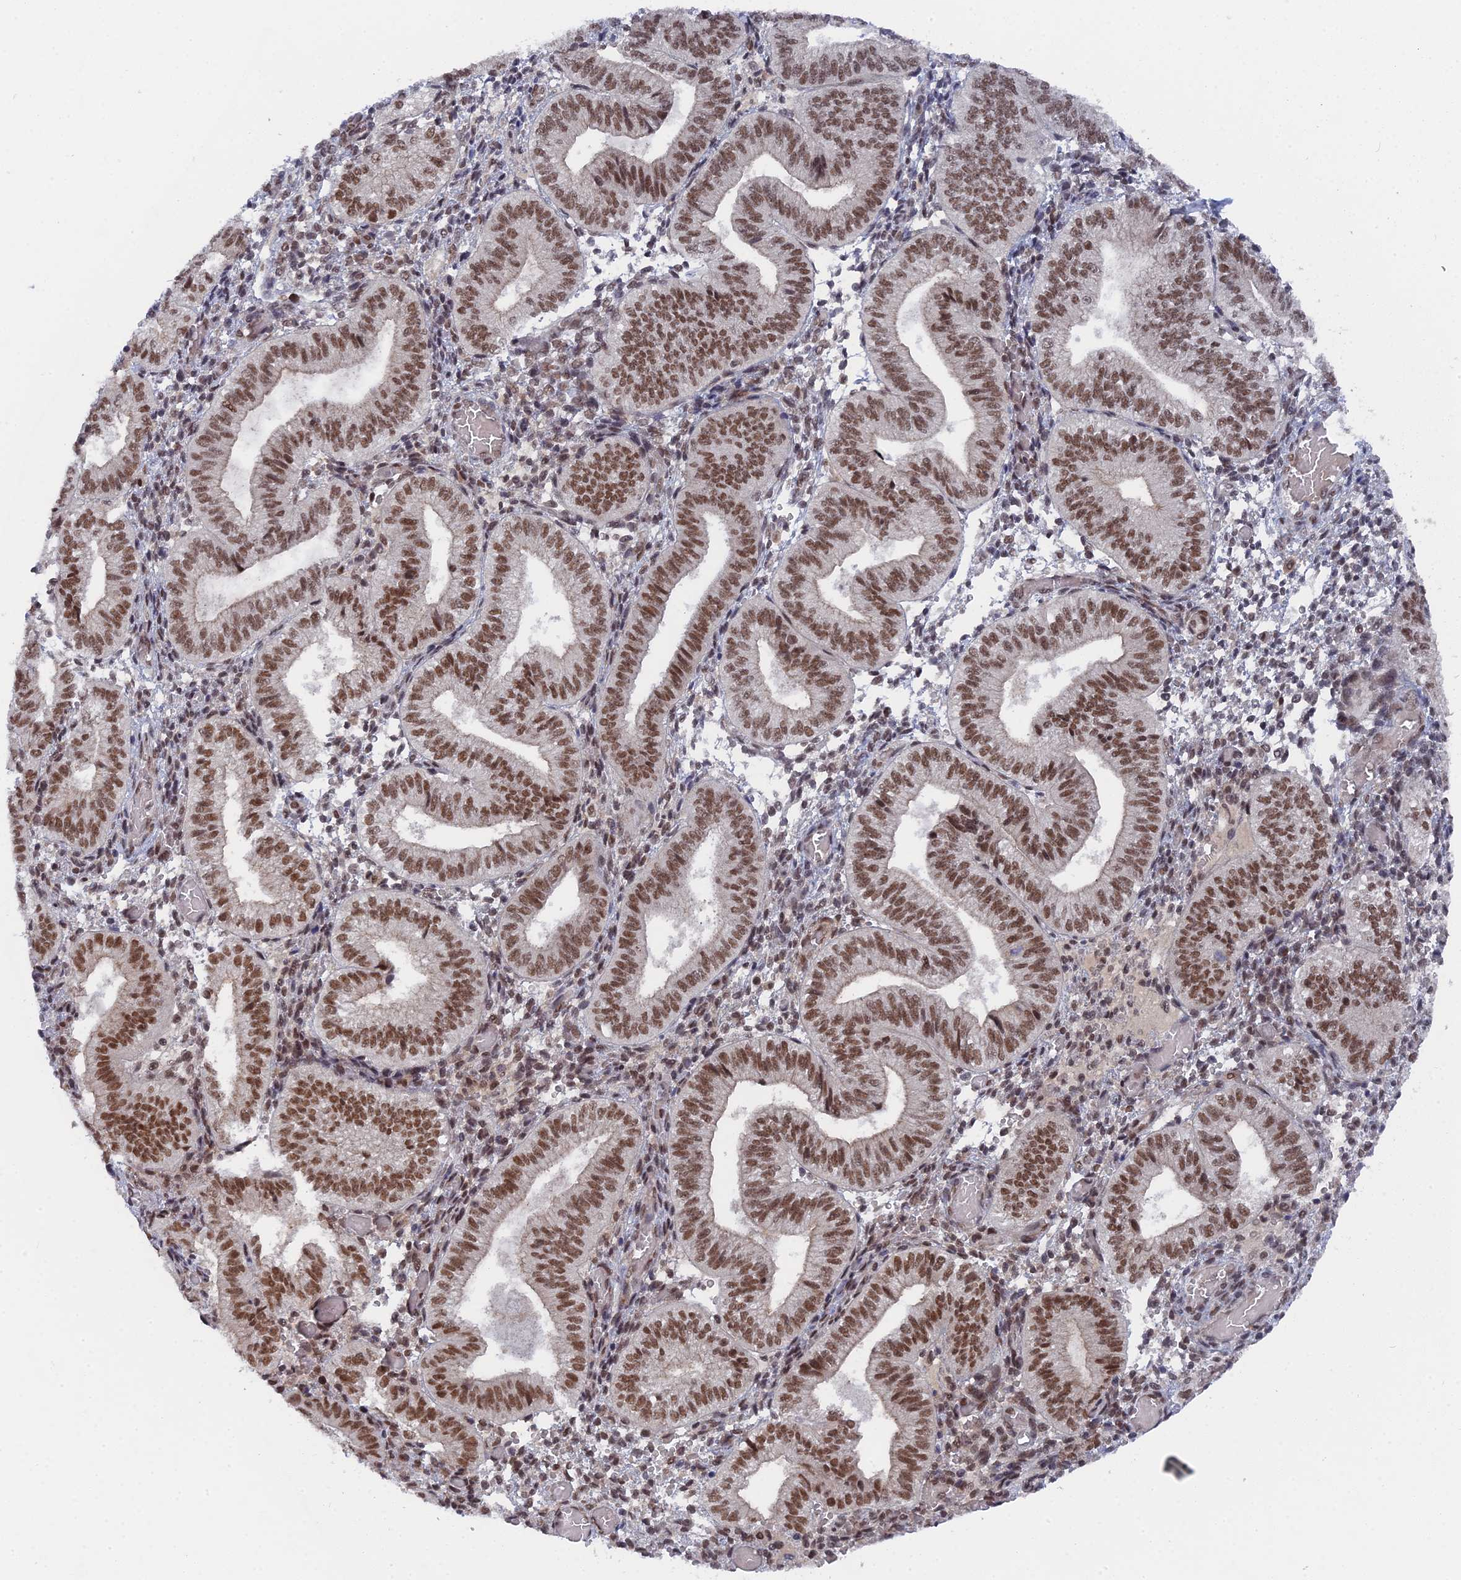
{"staining": {"intensity": "moderate", "quantity": "25%-75%", "location": "nuclear"}, "tissue": "endometrium", "cell_type": "Cells in endometrial stroma", "image_type": "normal", "snomed": [{"axis": "morphology", "description": "Normal tissue, NOS"}, {"axis": "topography", "description": "Endometrium"}], "caption": "Immunohistochemical staining of benign endometrium exhibits 25%-75% levels of moderate nuclear protein expression in about 25%-75% of cells in endometrial stroma. (IHC, brightfield microscopy, high magnification).", "gene": "CCDC85A", "patient": {"sex": "female", "age": 34}}